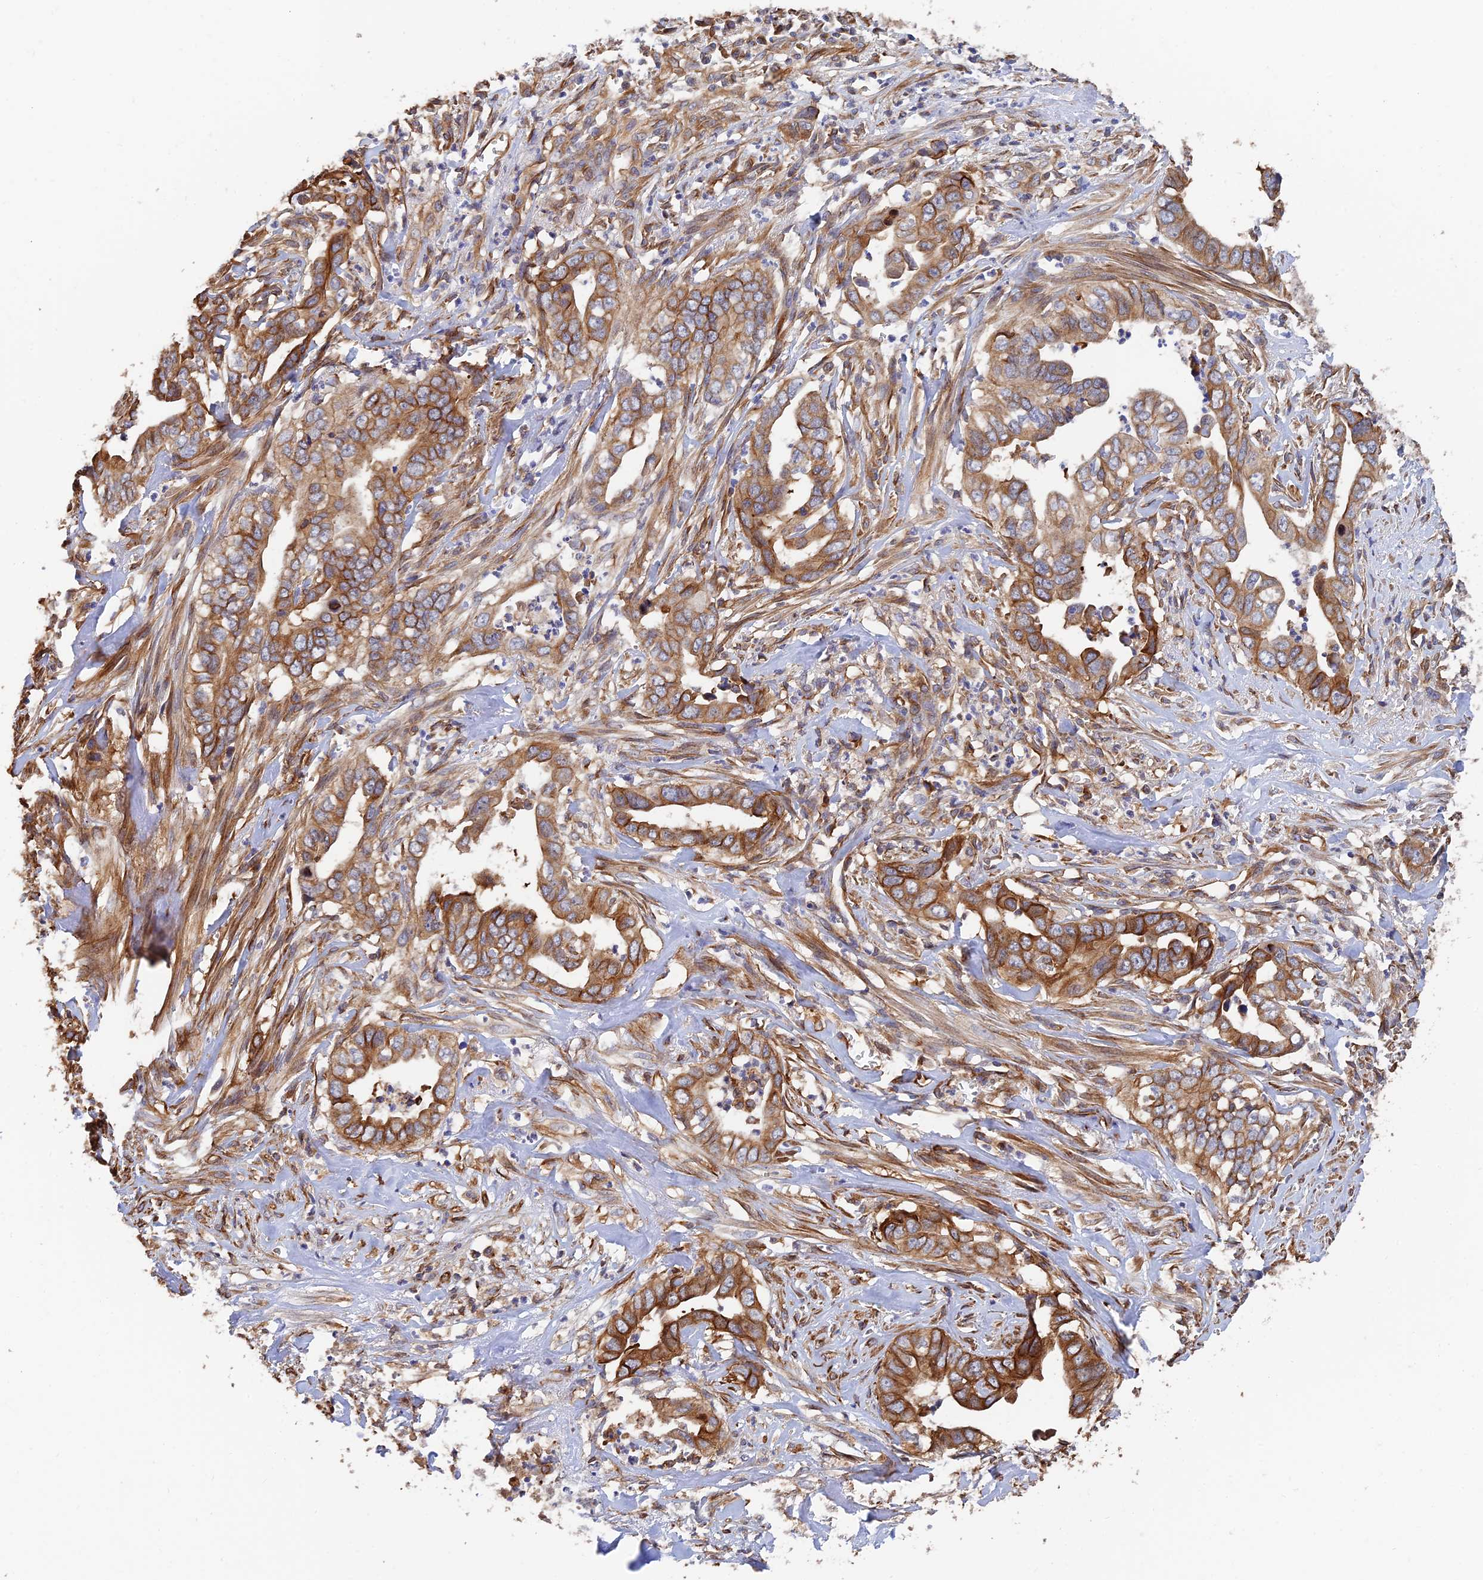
{"staining": {"intensity": "strong", "quantity": ">75%", "location": "cytoplasmic/membranous"}, "tissue": "liver cancer", "cell_type": "Tumor cells", "image_type": "cancer", "snomed": [{"axis": "morphology", "description": "Cholangiocarcinoma"}, {"axis": "topography", "description": "Liver"}], "caption": "The micrograph reveals a brown stain indicating the presence of a protein in the cytoplasmic/membranous of tumor cells in liver cancer.", "gene": "WBP11", "patient": {"sex": "female", "age": 79}}